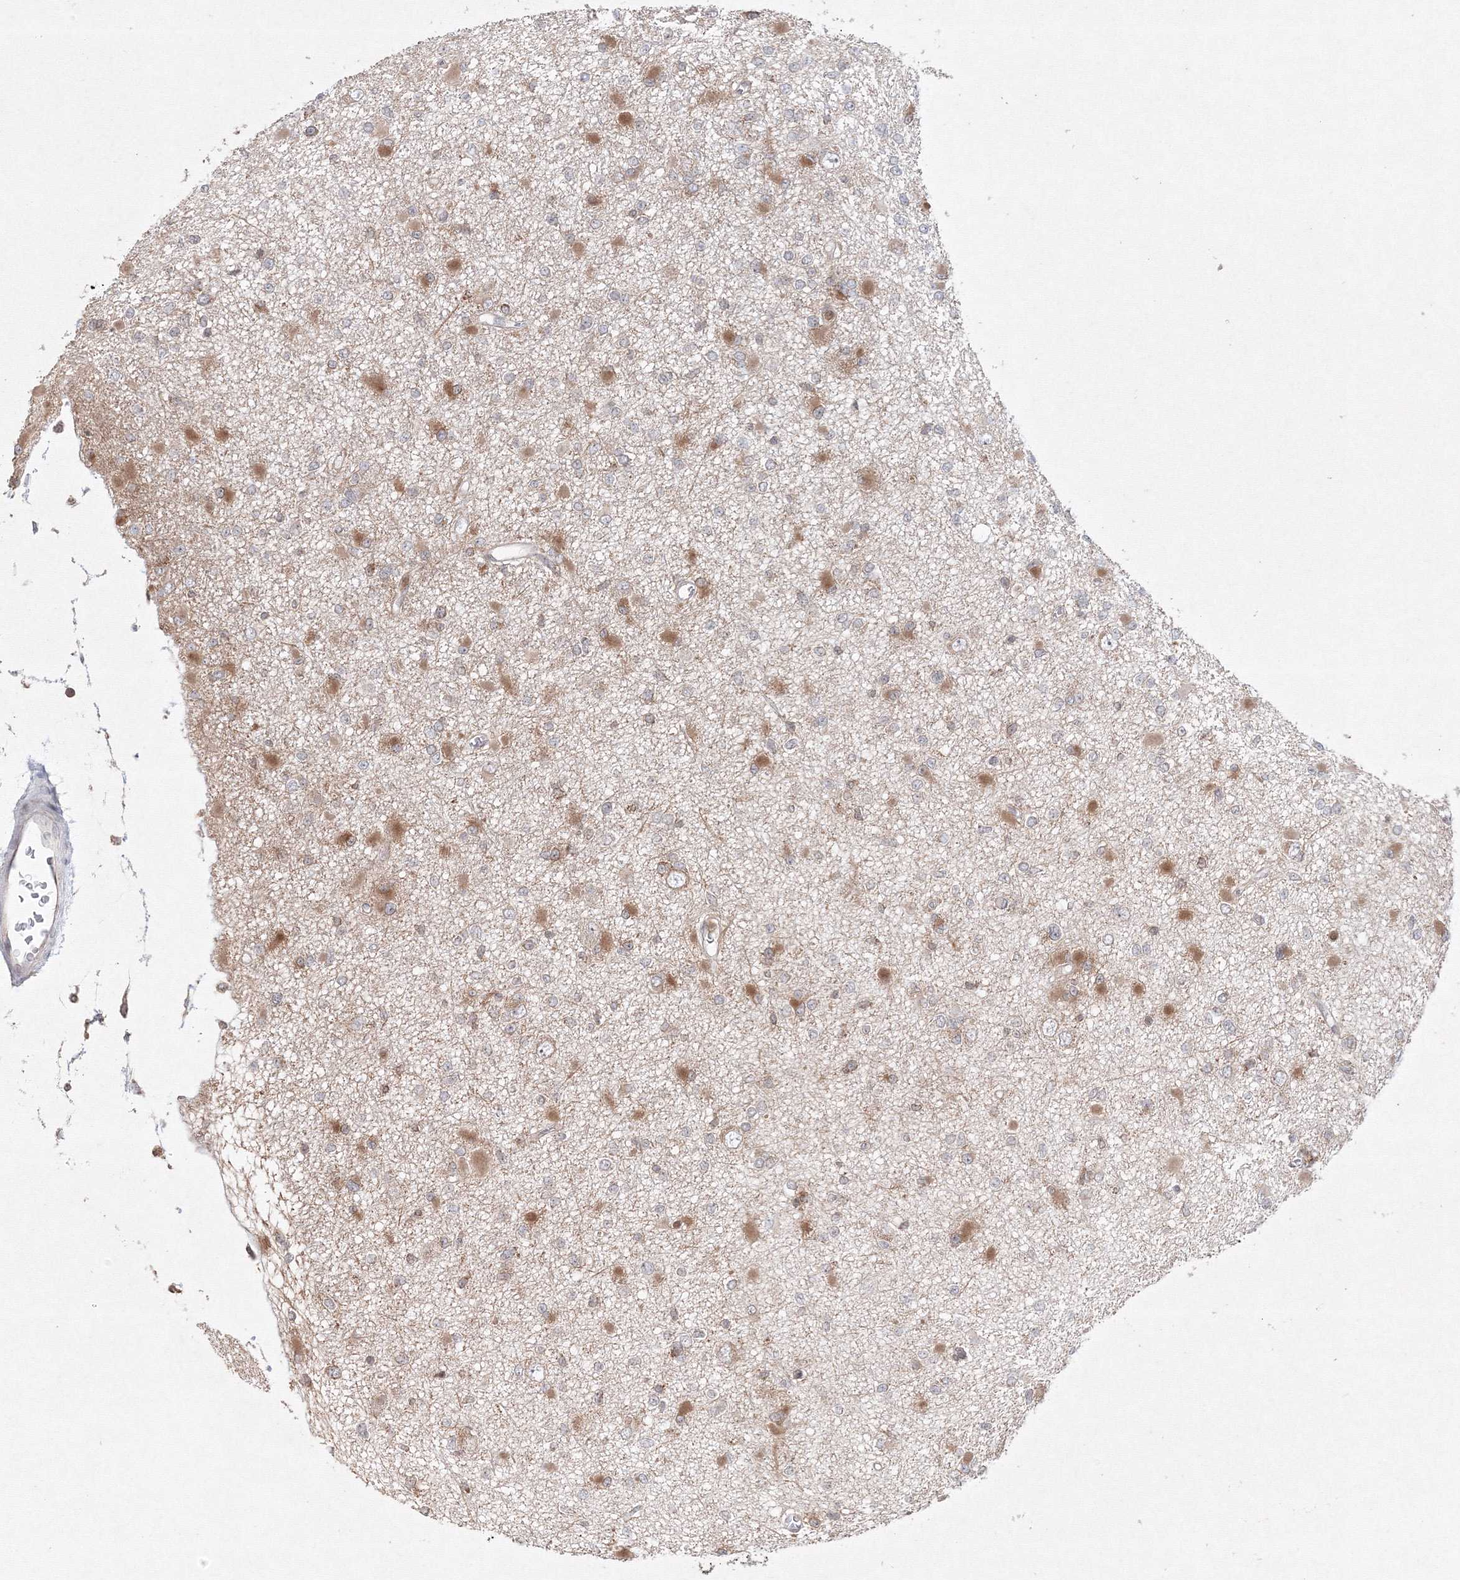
{"staining": {"intensity": "moderate", "quantity": "25%-75%", "location": "cytoplasmic/membranous"}, "tissue": "glioma", "cell_type": "Tumor cells", "image_type": "cancer", "snomed": [{"axis": "morphology", "description": "Glioma, malignant, Low grade"}, {"axis": "topography", "description": "Brain"}], "caption": "Malignant low-grade glioma stained for a protein demonstrates moderate cytoplasmic/membranous positivity in tumor cells.", "gene": "MKRN2", "patient": {"sex": "female", "age": 22}}